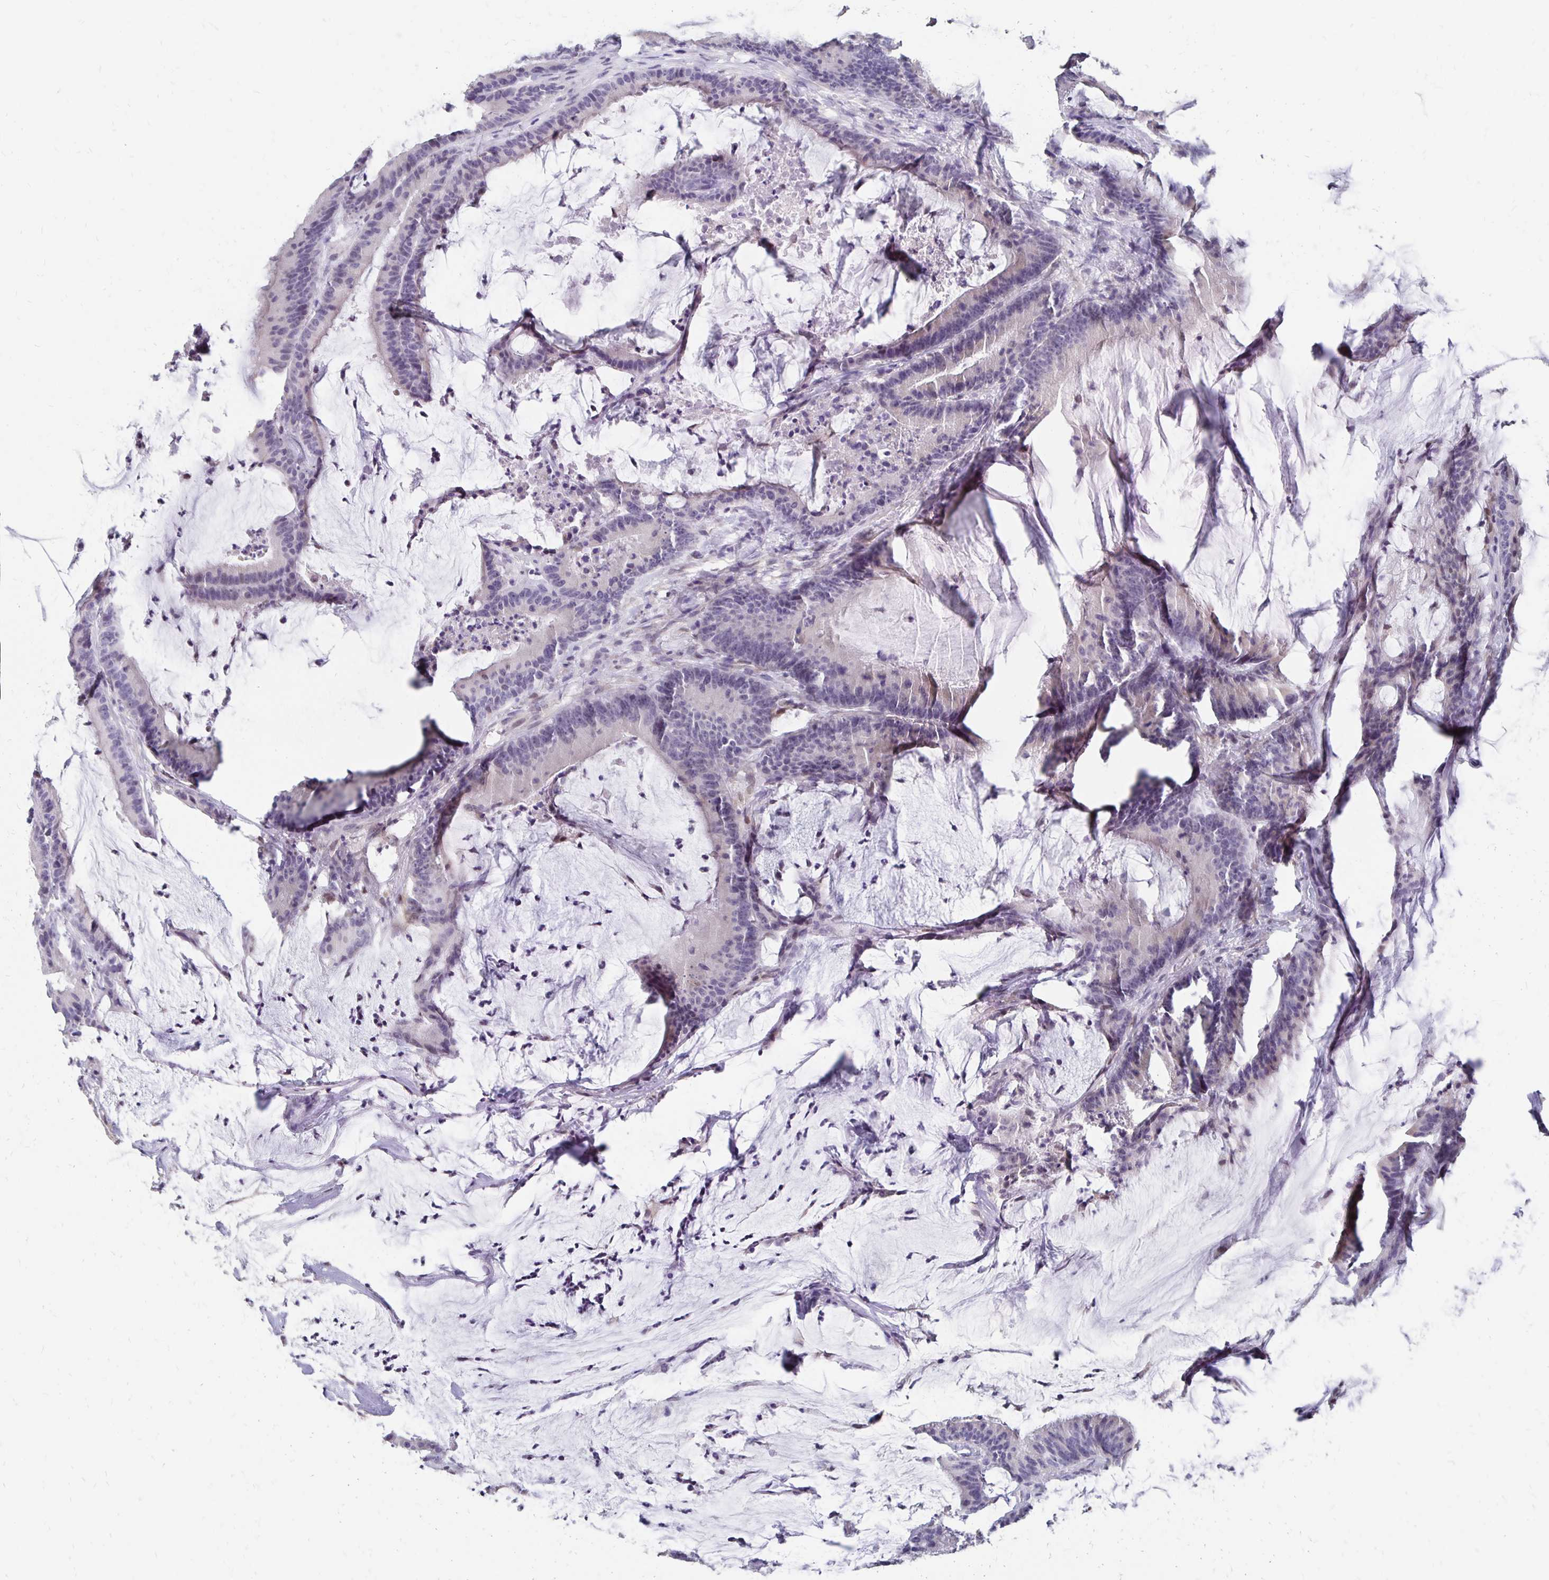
{"staining": {"intensity": "weak", "quantity": "<25%", "location": "nuclear"}, "tissue": "colorectal cancer", "cell_type": "Tumor cells", "image_type": "cancer", "snomed": [{"axis": "morphology", "description": "Adenocarcinoma, NOS"}, {"axis": "topography", "description": "Colon"}], "caption": "Immunohistochemistry photomicrograph of neoplastic tissue: colorectal cancer stained with DAB (3,3'-diaminobenzidine) shows no significant protein positivity in tumor cells.", "gene": "ATOSB", "patient": {"sex": "female", "age": 78}}